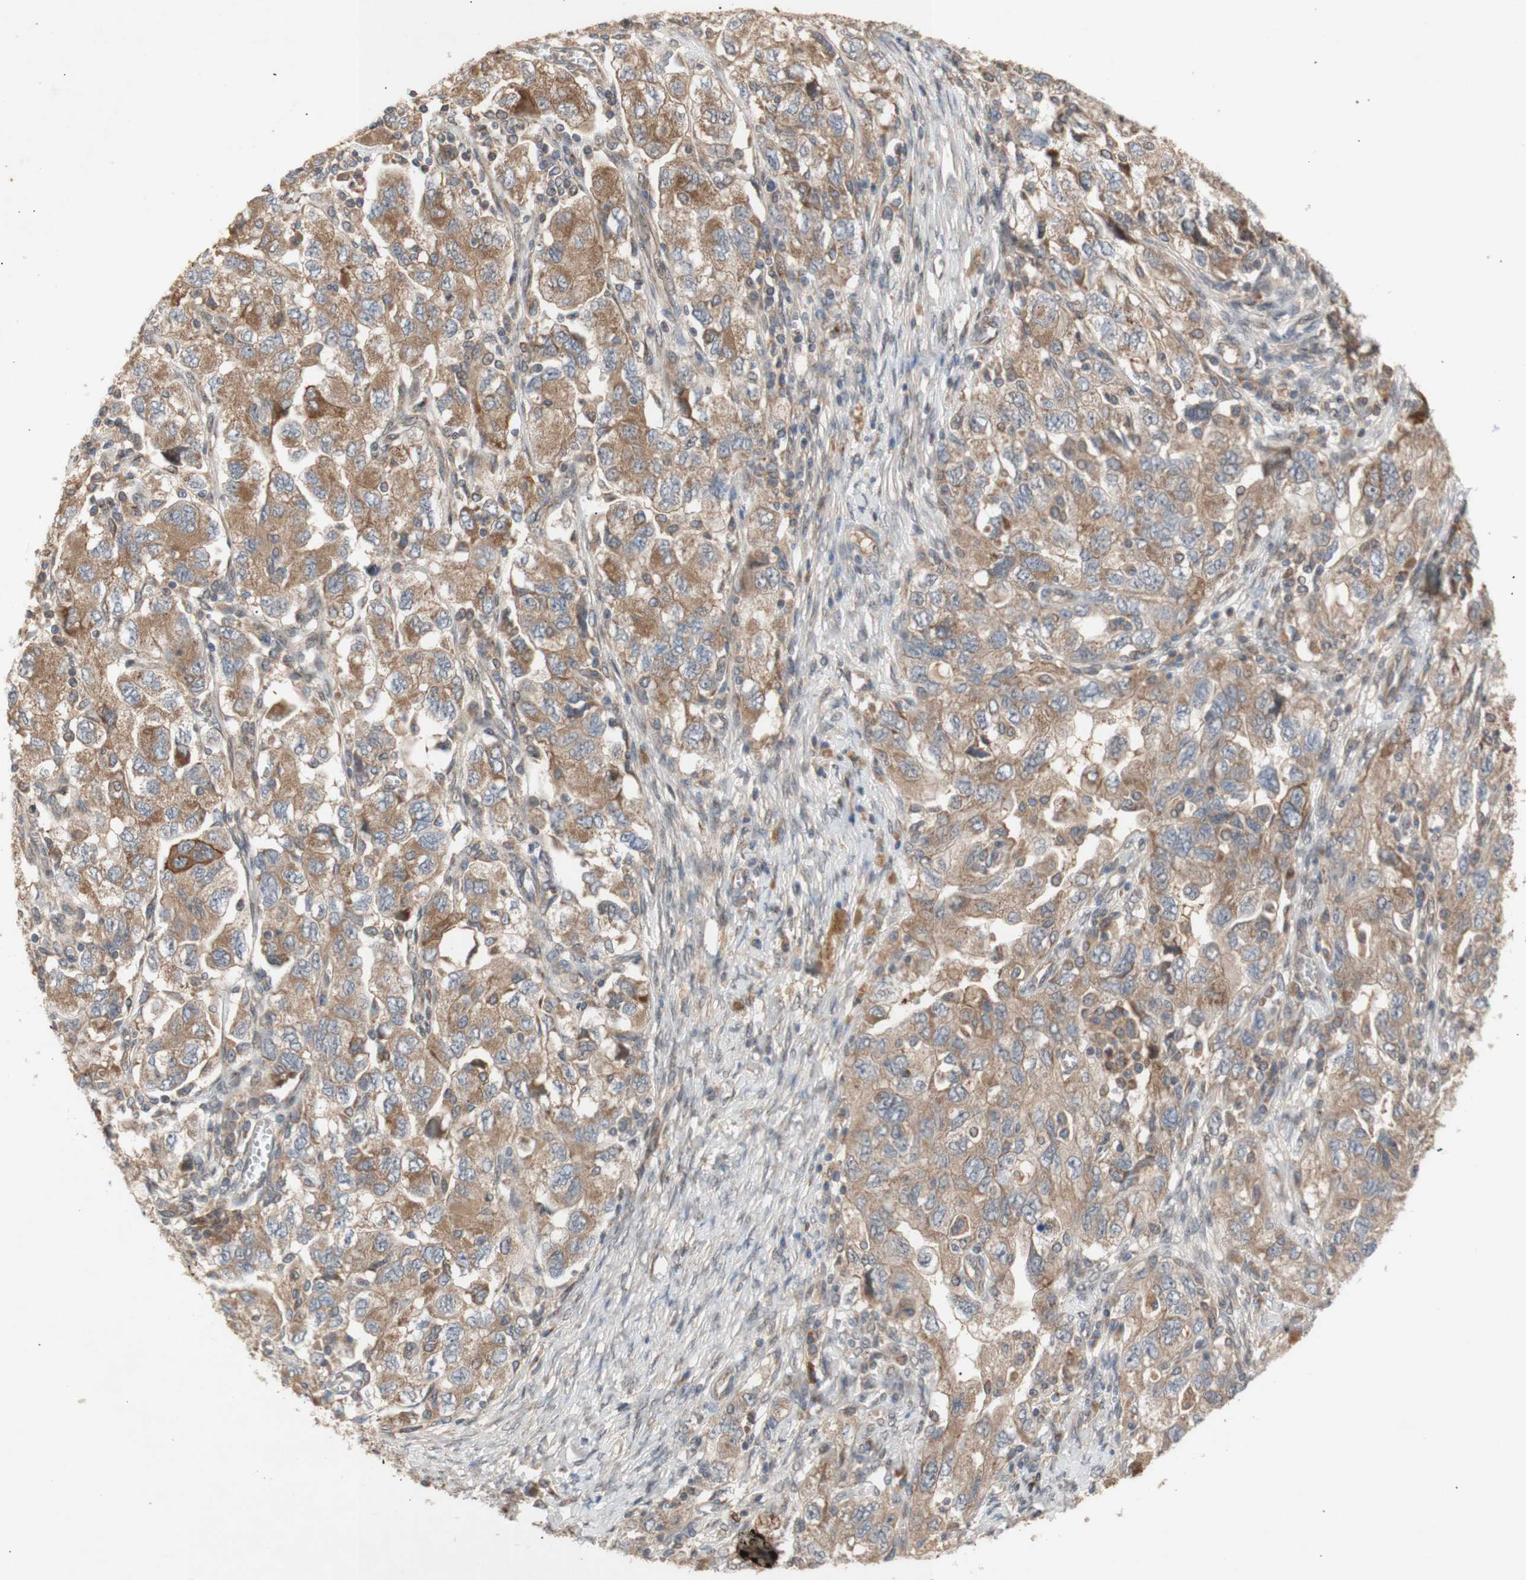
{"staining": {"intensity": "moderate", "quantity": ">75%", "location": "cytoplasmic/membranous"}, "tissue": "ovarian cancer", "cell_type": "Tumor cells", "image_type": "cancer", "snomed": [{"axis": "morphology", "description": "Carcinoma, NOS"}, {"axis": "morphology", "description": "Cystadenocarcinoma, serous, NOS"}, {"axis": "topography", "description": "Ovary"}], "caption": "Tumor cells show medium levels of moderate cytoplasmic/membranous staining in about >75% of cells in ovarian cancer (serous cystadenocarcinoma). (DAB IHC, brown staining for protein, blue staining for nuclei).", "gene": "PKN1", "patient": {"sex": "female", "age": 69}}